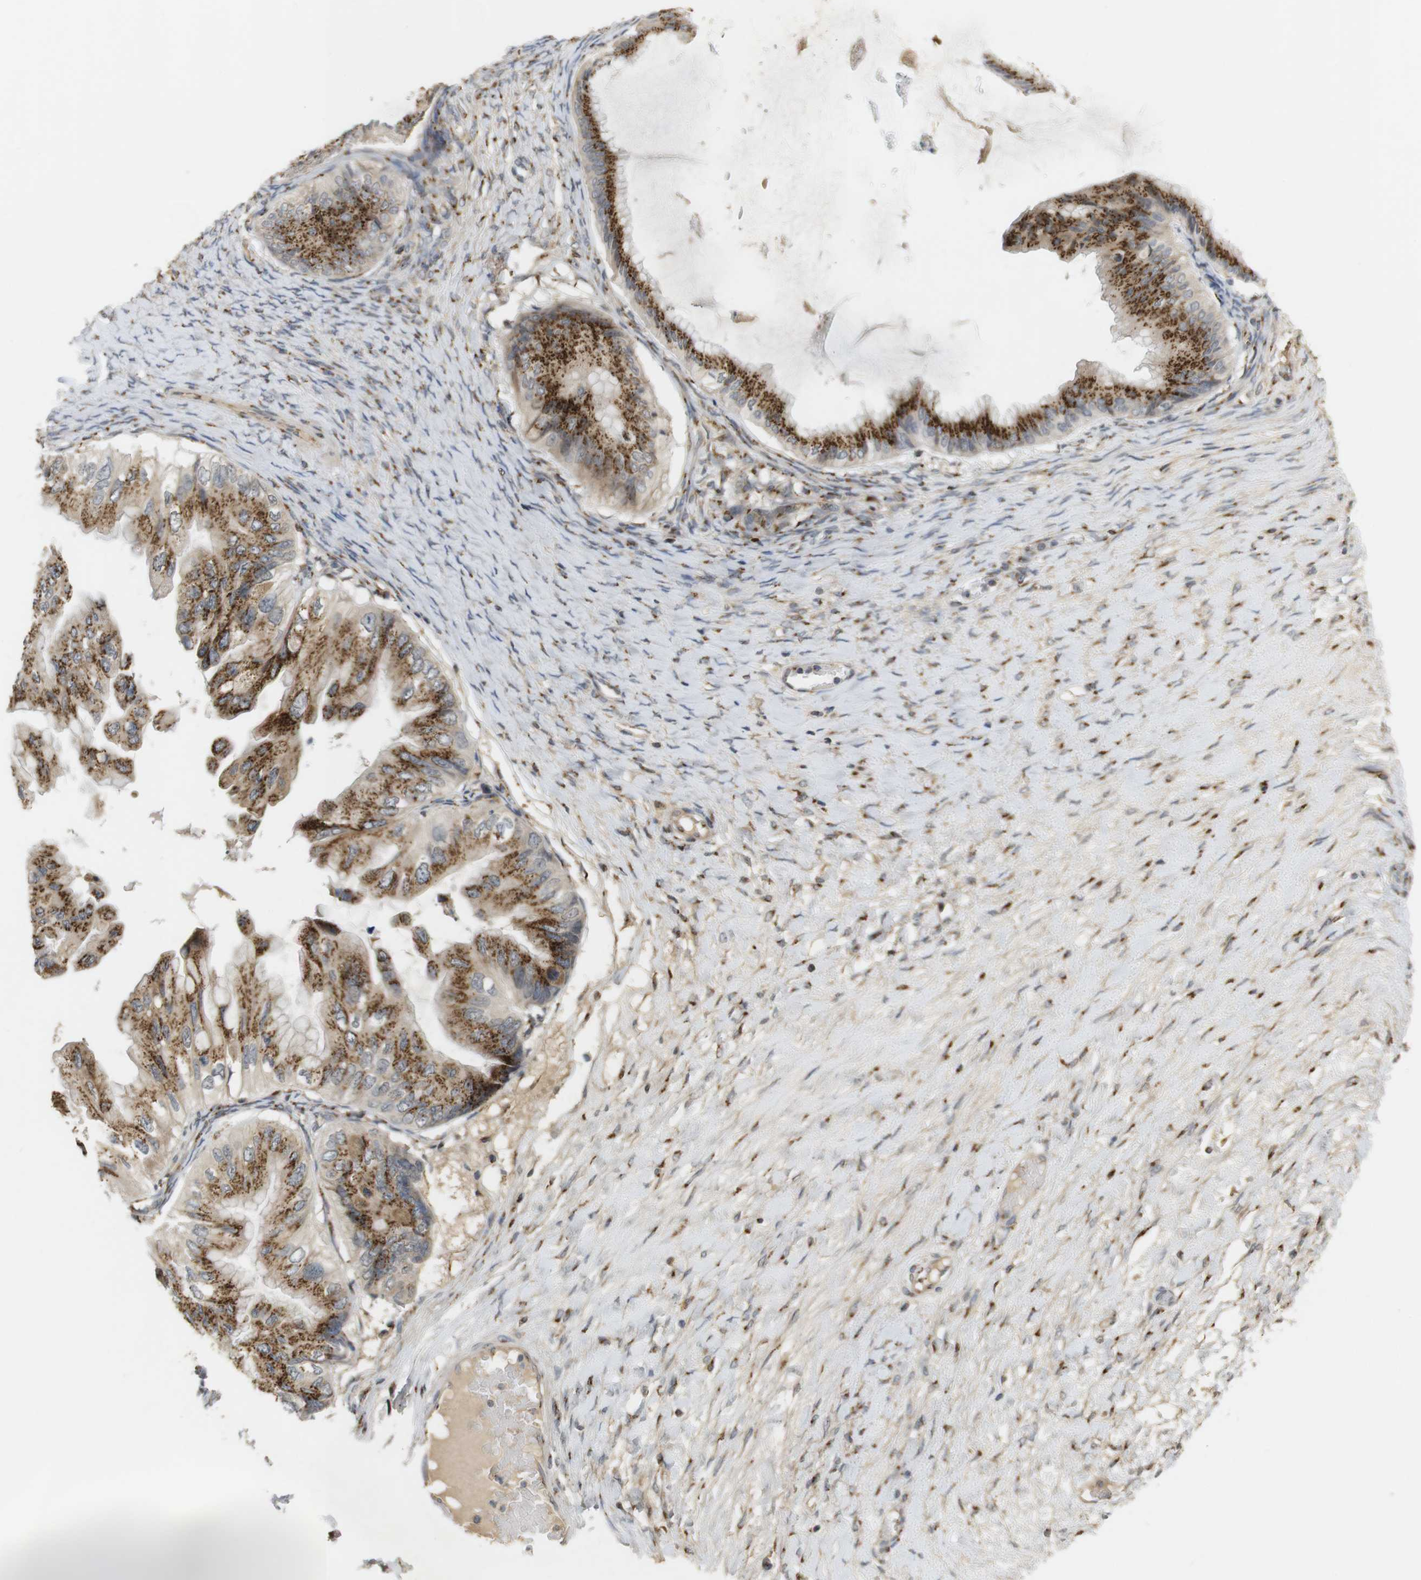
{"staining": {"intensity": "strong", "quantity": ">75%", "location": "cytoplasmic/membranous"}, "tissue": "ovarian cancer", "cell_type": "Tumor cells", "image_type": "cancer", "snomed": [{"axis": "morphology", "description": "Cystadenocarcinoma, mucinous, NOS"}, {"axis": "topography", "description": "Ovary"}], "caption": "A histopathology image of ovarian cancer (mucinous cystadenocarcinoma) stained for a protein exhibits strong cytoplasmic/membranous brown staining in tumor cells.", "gene": "ZFPL1", "patient": {"sex": "female", "age": 61}}